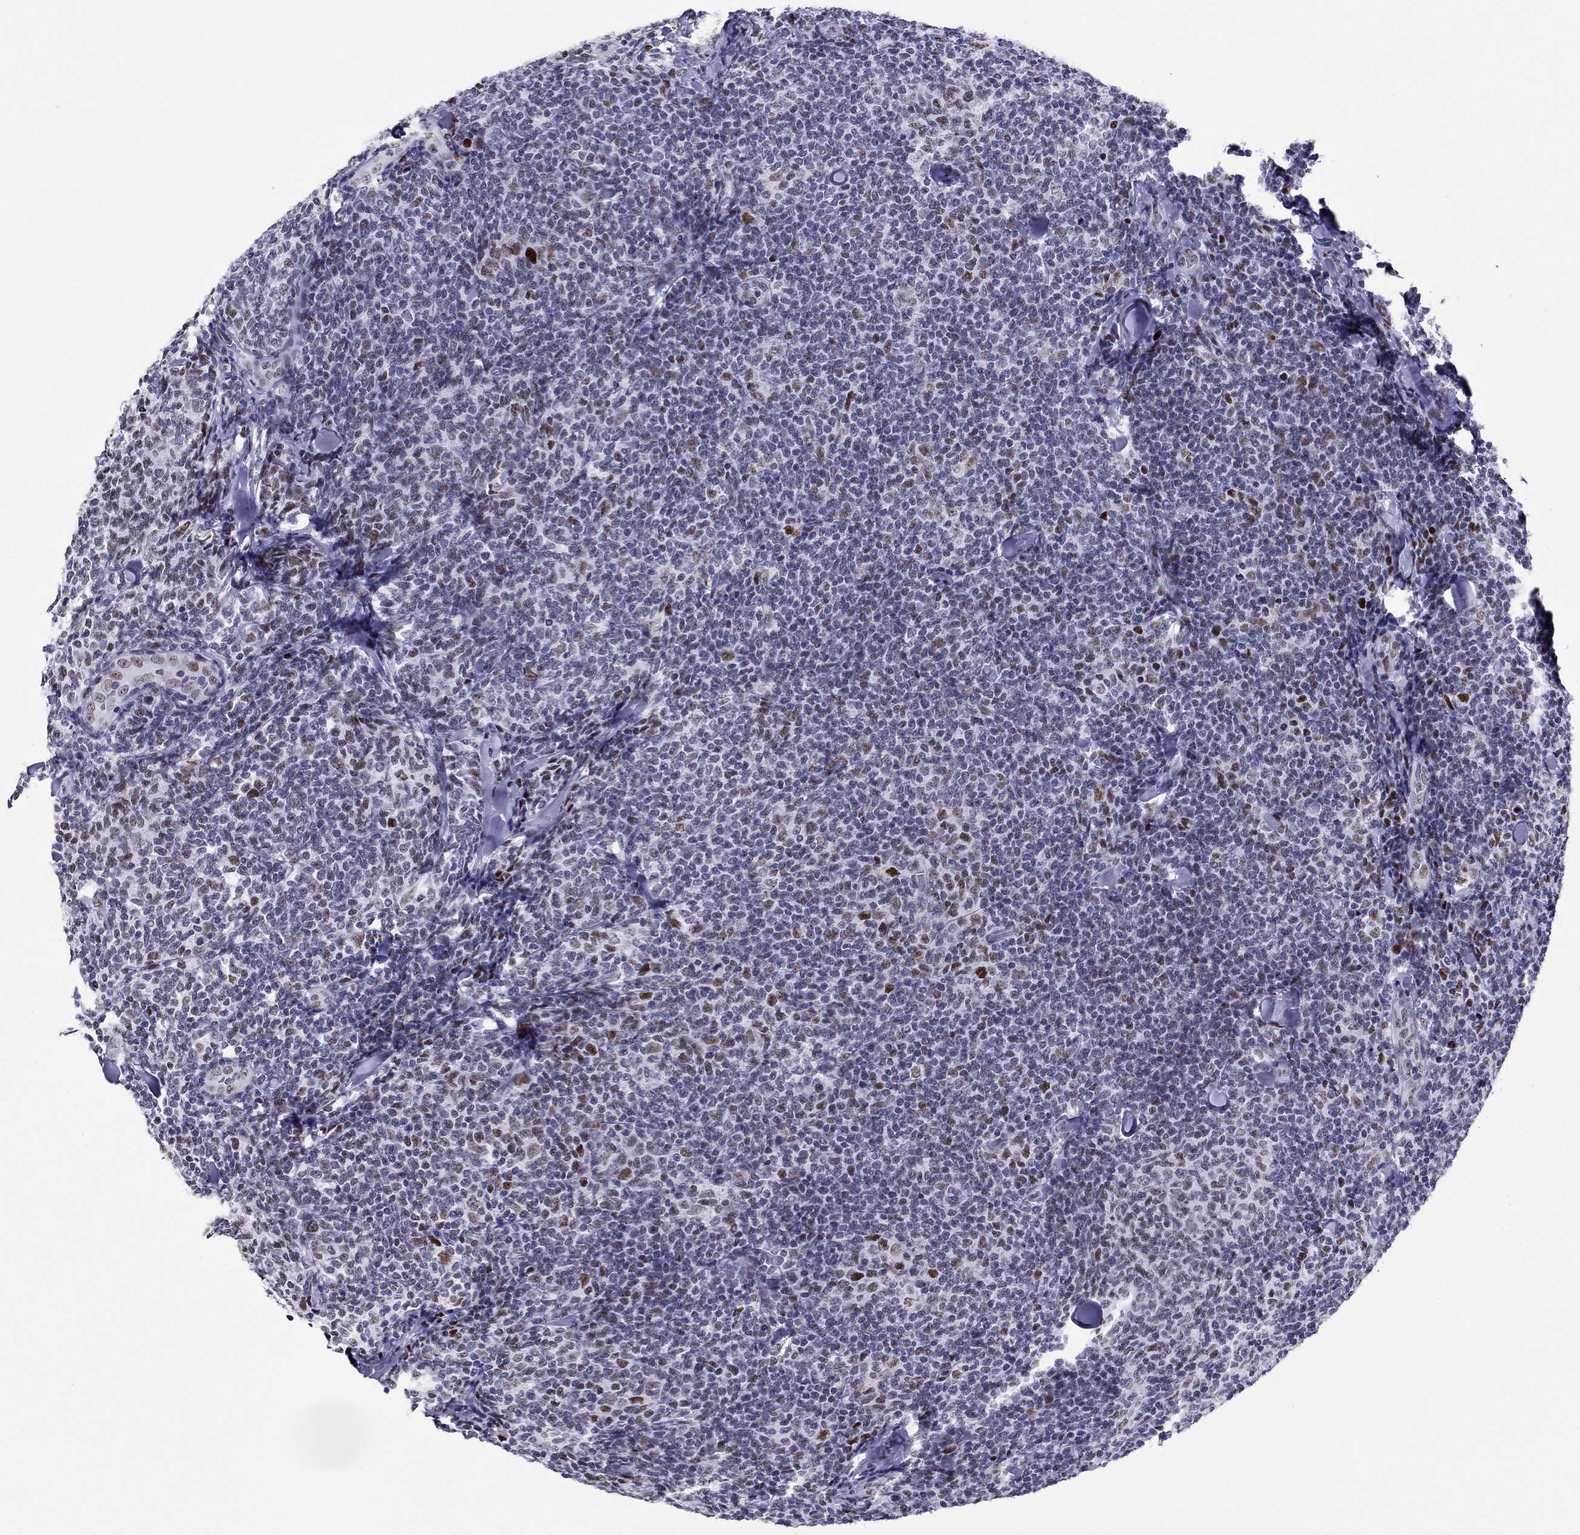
{"staining": {"intensity": "moderate", "quantity": "<25%", "location": "nuclear"}, "tissue": "lymphoma", "cell_type": "Tumor cells", "image_type": "cancer", "snomed": [{"axis": "morphology", "description": "Malignant lymphoma, non-Hodgkin's type, Low grade"}, {"axis": "topography", "description": "Lymph node"}], "caption": "Brown immunohistochemical staining in human lymphoma displays moderate nuclear positivity in approximately <25% of tumor cells. Ihc stains the protein in brown and the nuclei are stained blue.", "gene": "PPM1G", "patient": {"sex": "female", "age": 56}}